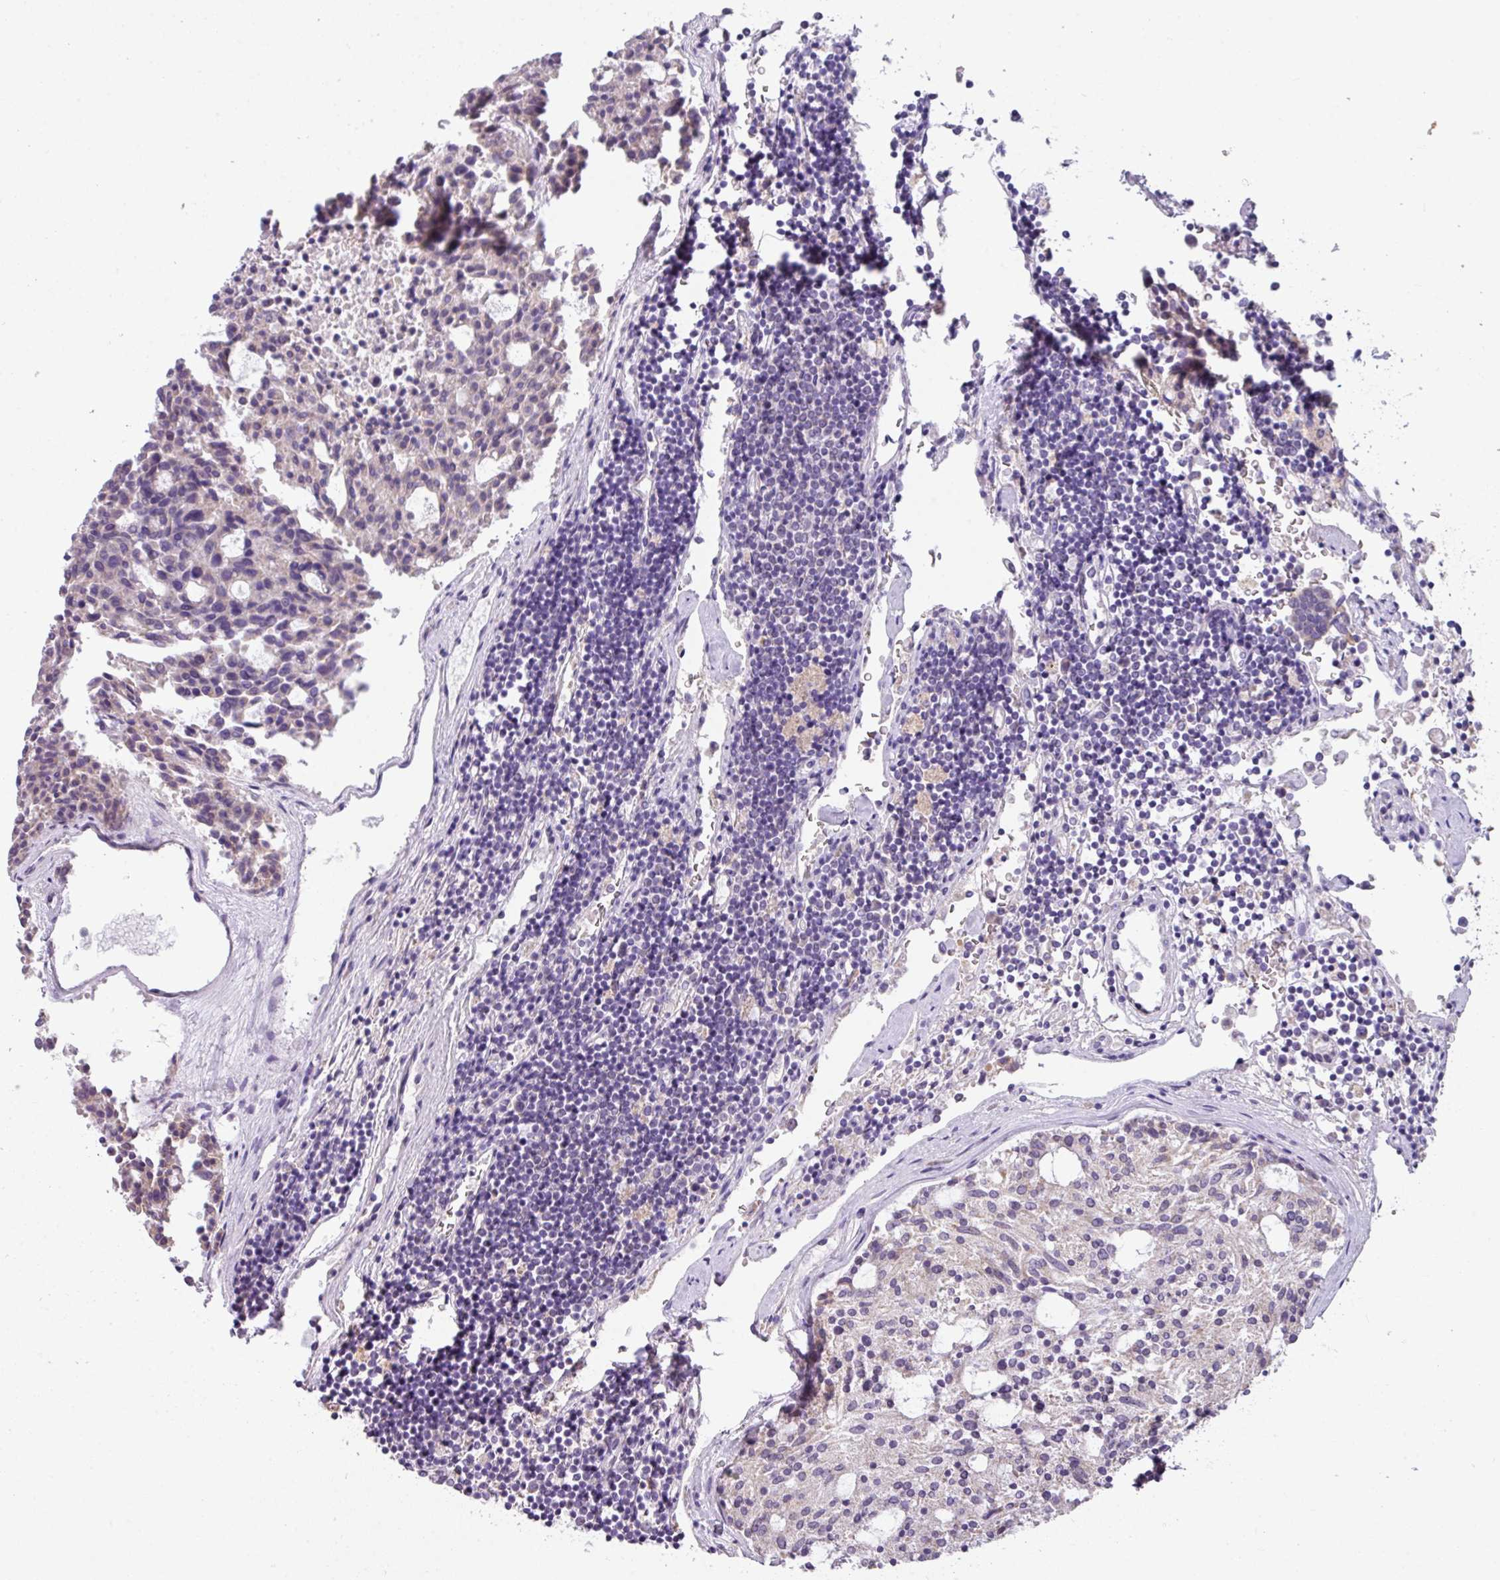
{"staining": {"intensity": "negative", "quantity": "none", "location": "none"}, "tissue": "carcinoid", "cell_type": "Tumor cells", "image_type": "cancer", "snomed": [{"axis": "morphology", "description": "Carcinoid, malignant, NOS"}, {"axis": "topography", "description": "Pancreas"}], "caption": "Malignant carcinoid stained for a protein using IHC shows no staining tumor cells.", "gene": "PALS2", "patient": {"sex": "female", "age": 54}}